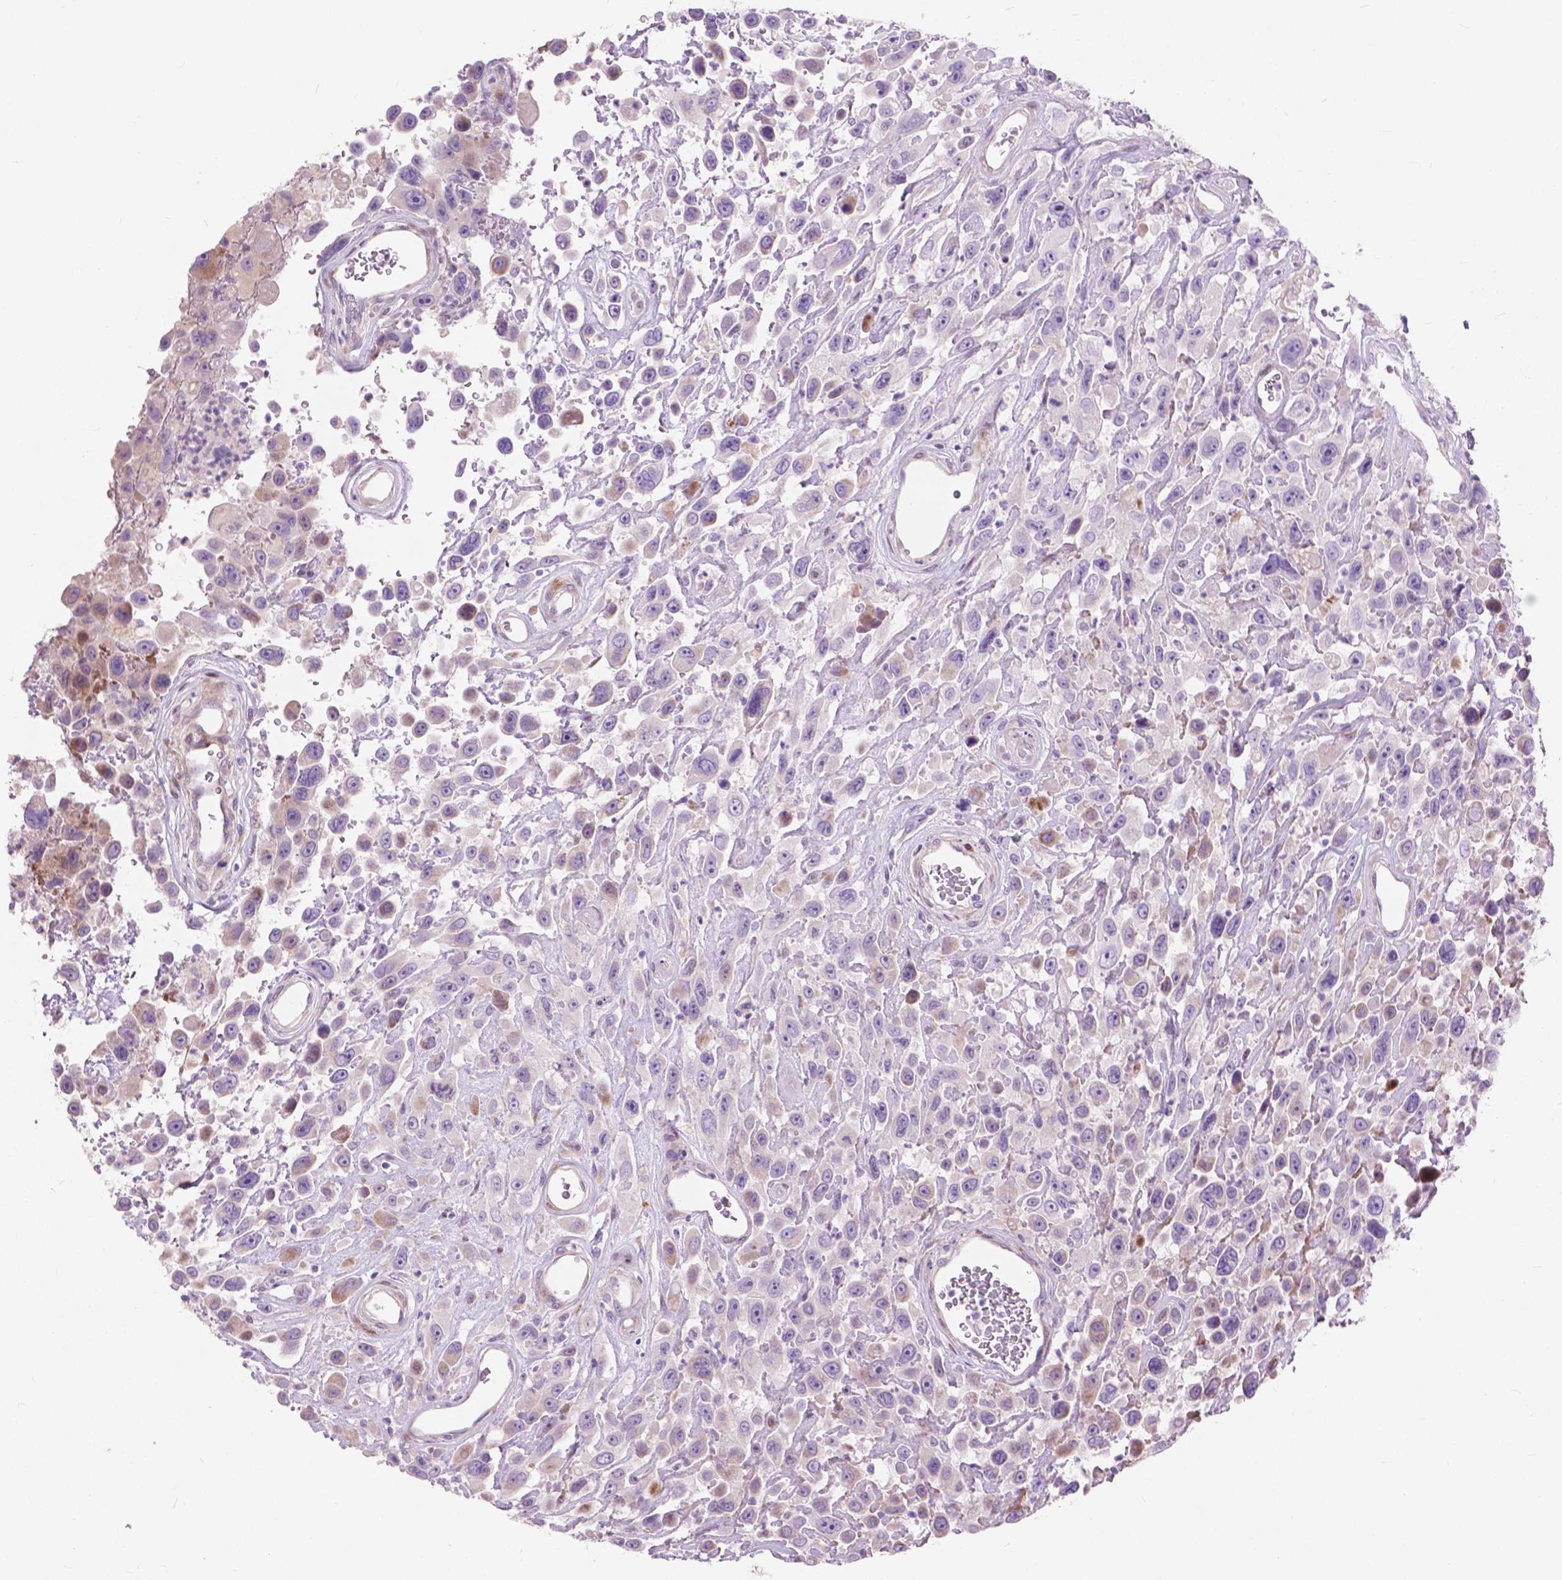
{"staining": {"intensity": "negative", "quantity": "none", "location": "none"}, "tissue": "urothelial cancer", "cell_type": "Tumor cells", "image_type": "cancer", "snomed": [{"axis": "morphology", "description": "Urothelial carcinoma, High grade"}, {"axis": "topography", "description": "Urinary bladder"}], "caption": "Protein analysis of urothelial cancer displays no significant positivity in tumor cells. (DAB (3,3'-diaminobenzidine) immunohistochemistry (IHC) visualized using brightfield microscopy, high magnification).", "gene": "MORN1", "patient": {"sex": "male", "age": 53}}